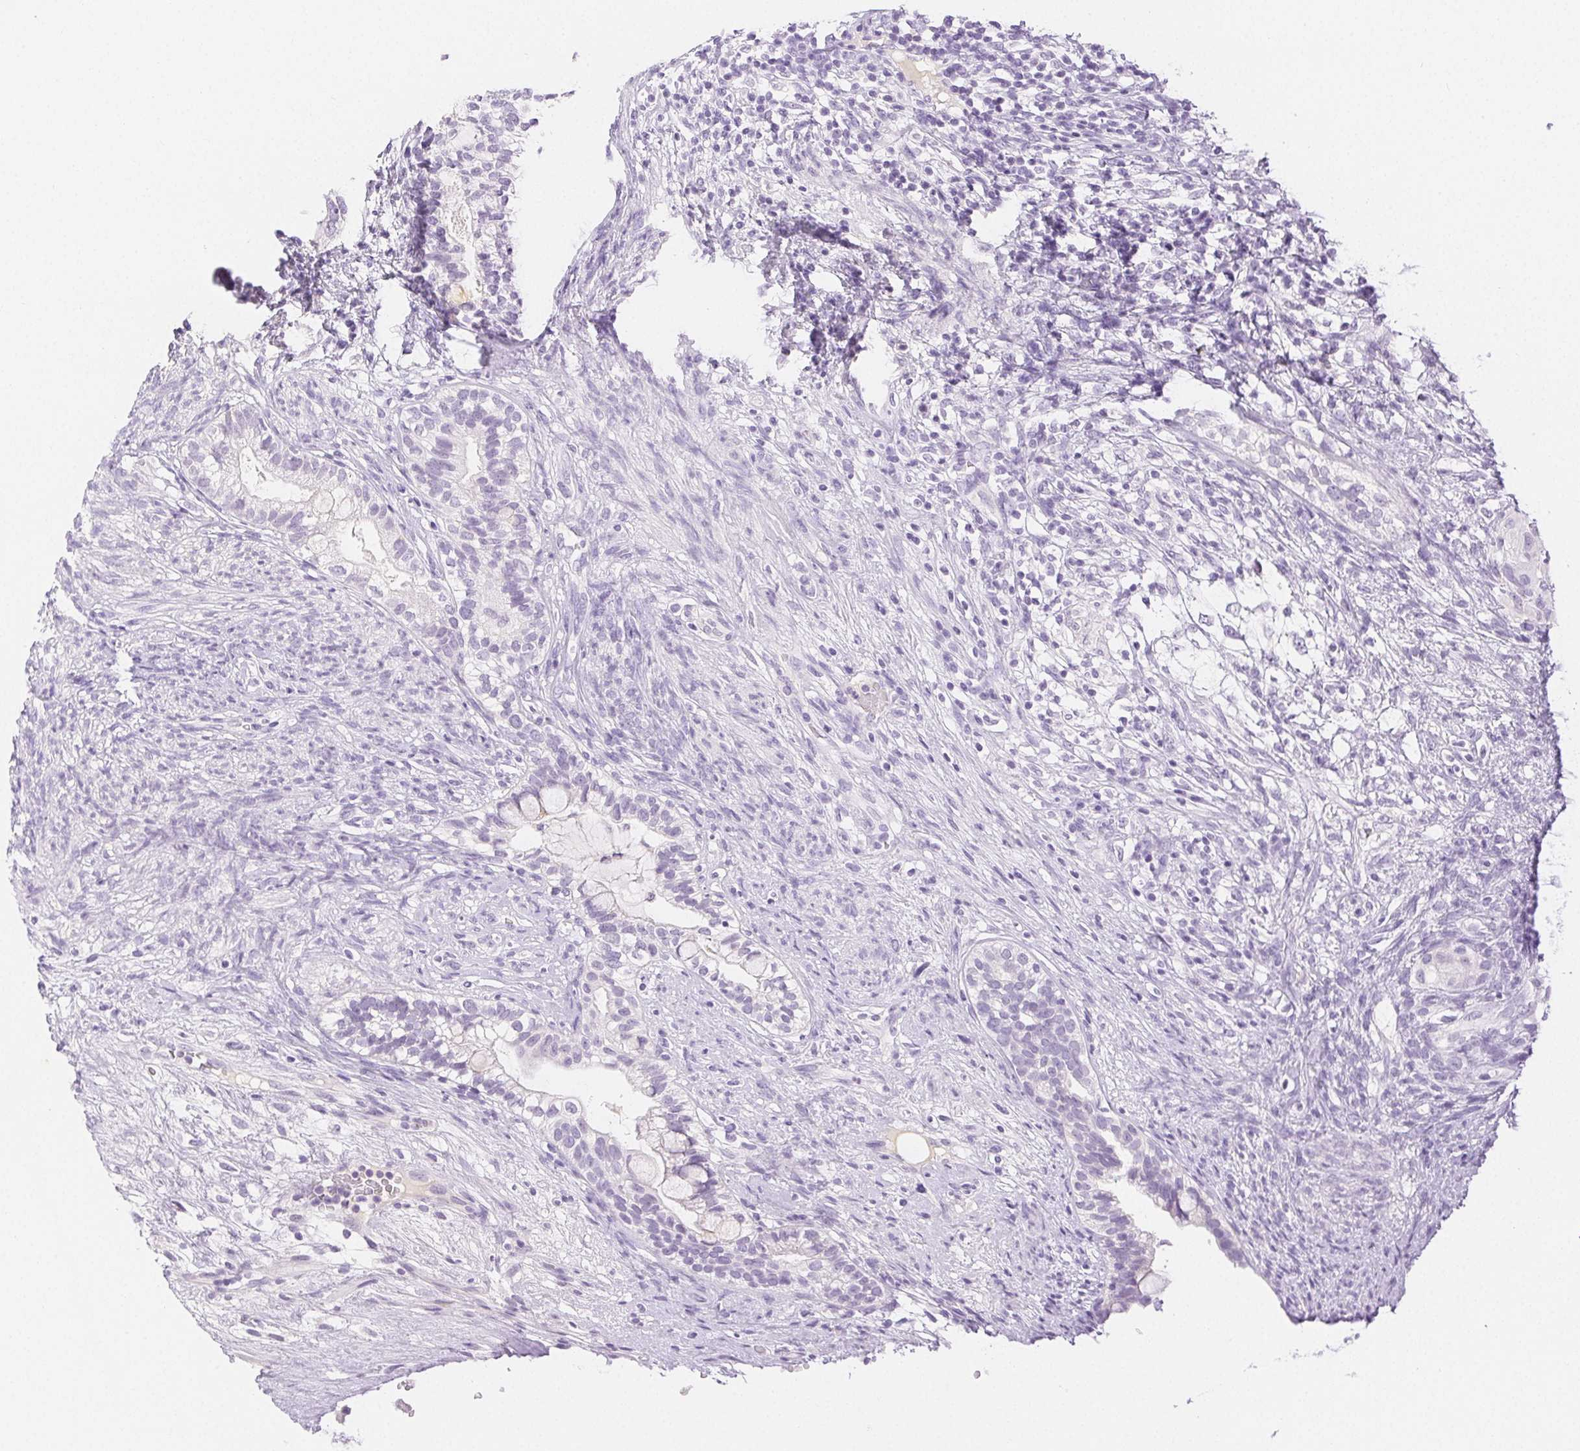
{"staining": {"intensity": "negative", "quantity": "none", "location": "none"}, "tissue": "testis cancer", "cell_type": "Tumor cells", "image_type": "cancer", "snomed": [{"axis": "morphology", "description": "Seminoma, NOS"}, {"axis": "morphology", "description": "Carcinoma, Embryonal, NOS"}, {"axis": "topography", "description": "Testis"}], "caption": "A photomicrograph of human testis cancer (embryonal carcinoma) is negative for staining in tumor cells.", "gene": "SPACA4", "patient": {"sex": "male", "age": 41}}